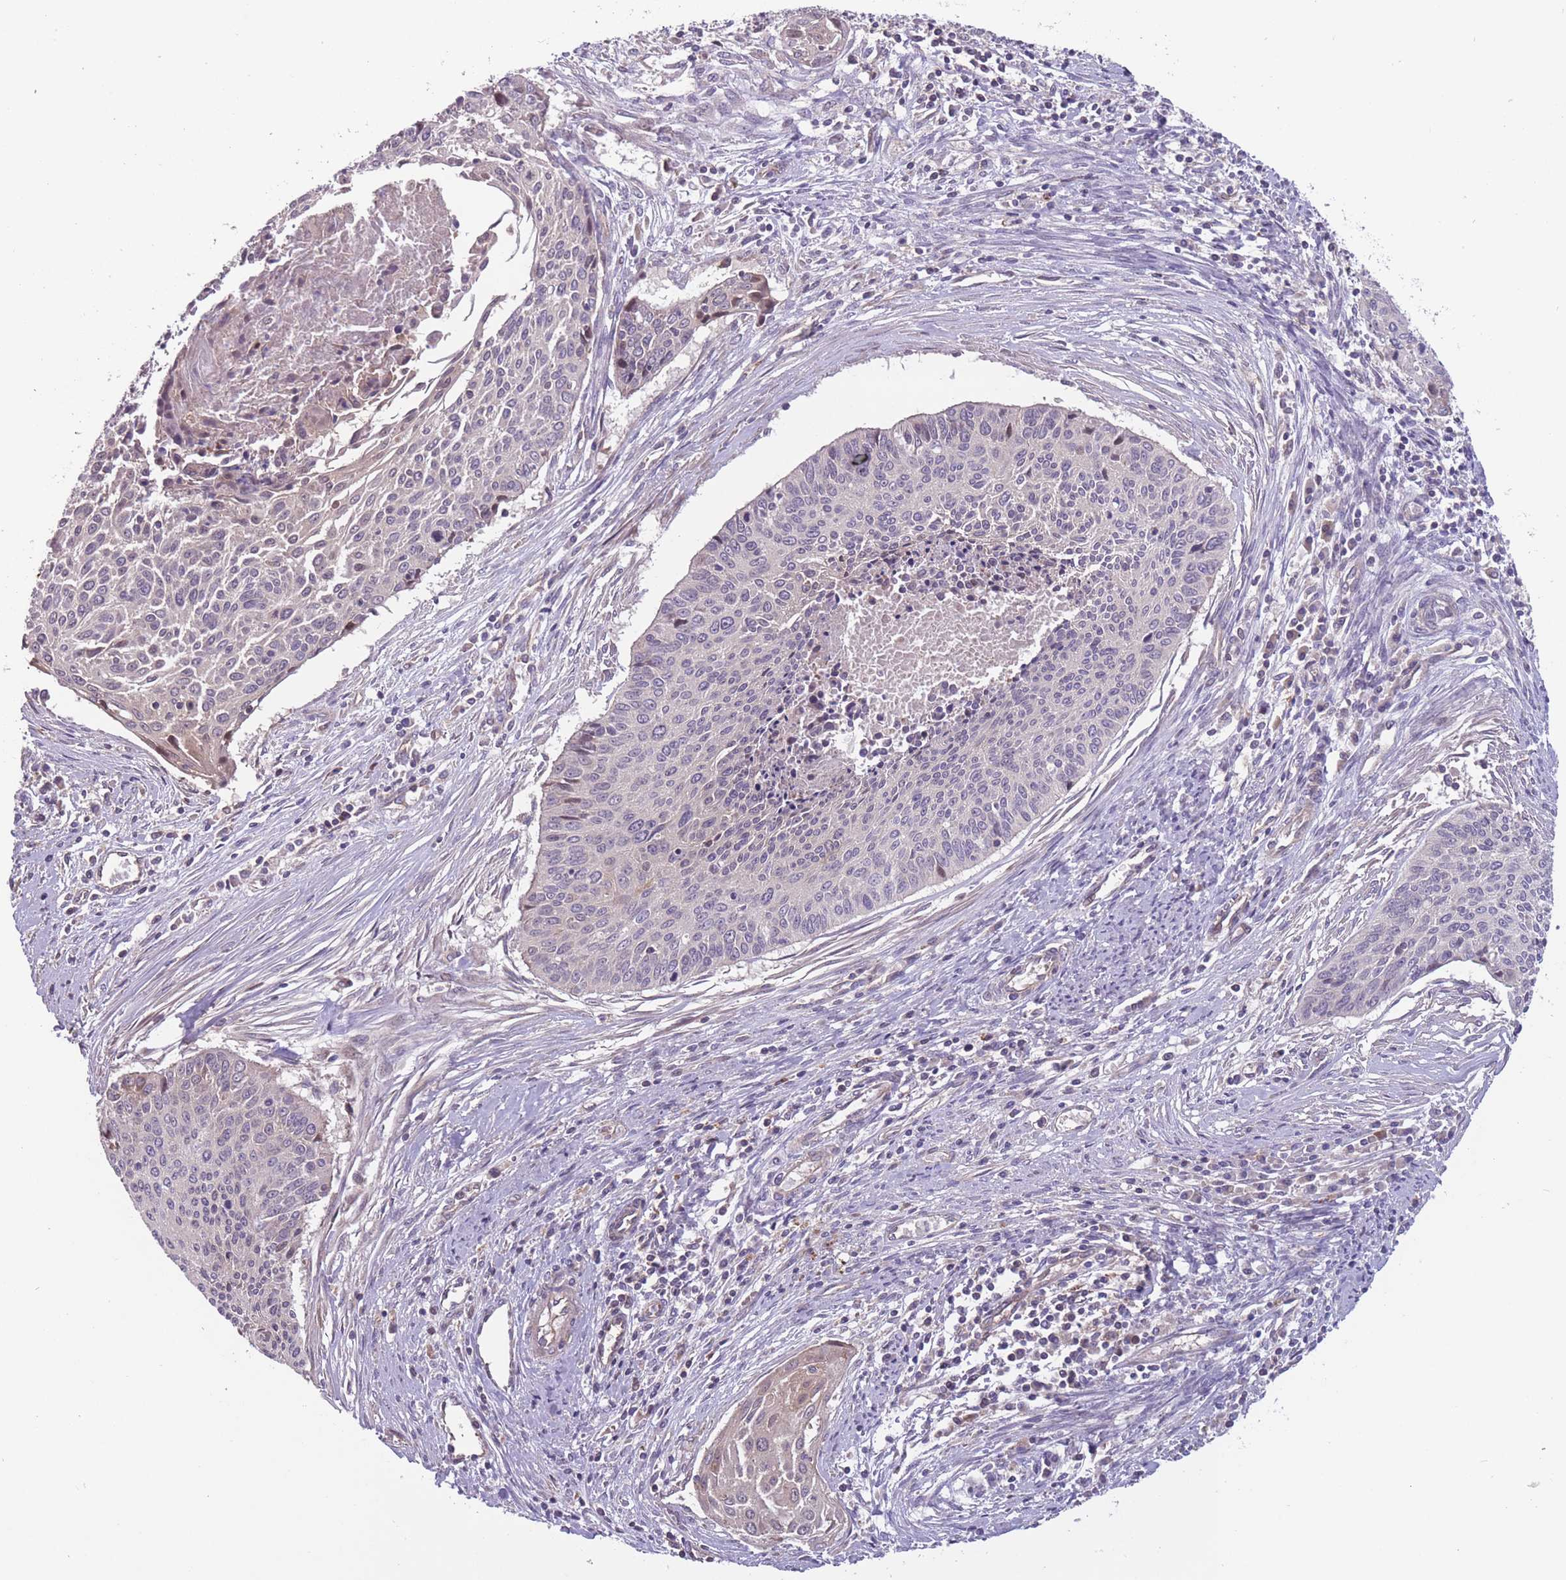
{"staining": {"intensity": "negative", "quantity": "none", "location": "none"}, "tissue": "cervical cancer", "cell_type": "Tumor cells", "image_type": "cancer", "snomed": [{"axis": "morphology", "description": "Squamous cell carcinoma, NOS"}, {"axis": "topography", "description": "Cervix"}], "caption": "Immunohistochemical staining of human squamous cell carcinoma (cervical) displays no significant staining in tumor cells. (DAB (3,3'-diaminobenzidine) immunohistochemistry with hematoxylin counter stain).", "gene": "ITPKC", "patient": {"sex": "female", "age": 55}}